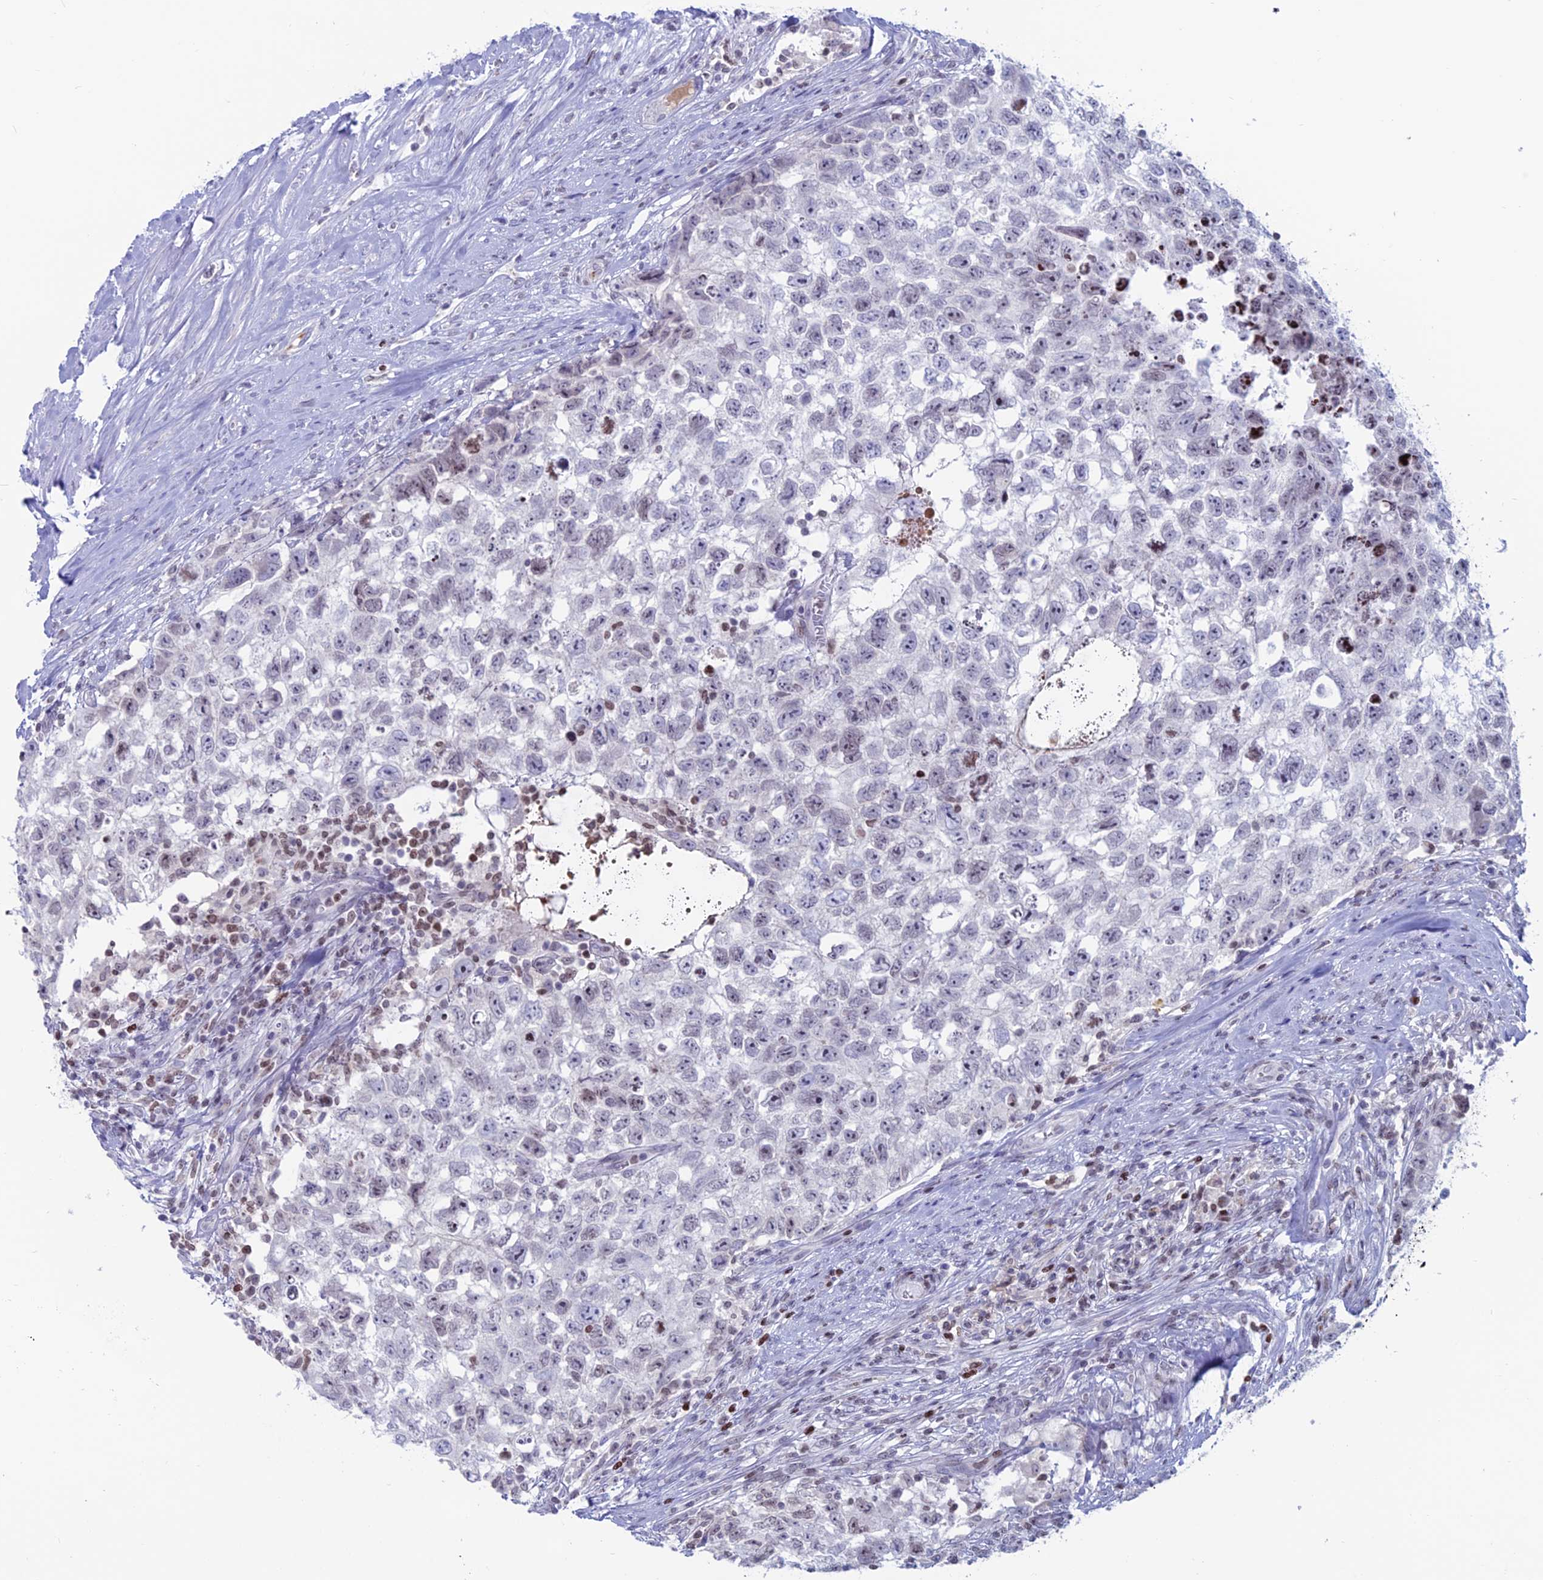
{"staining": {"intensity": "negative", "quantity": "none", "location": "none"}, "tissue": "testis cancer", "cell_type": "Tumor cells", "image_type": "cancer", "snomed": [{"axis": "morphology", "description": "Seminoma, NOS"}, {"axis": "morphology", "description": "Carcinoma, Embryonal, NOS"}, {"axis": "topography", "description": "Testis"}], "caption": "Testis cancer was stained to show a protein in brown. There is no significant expression in tumor cells.", "gene": "CERS6", "patient": {"sex": "male", "age": 29}}